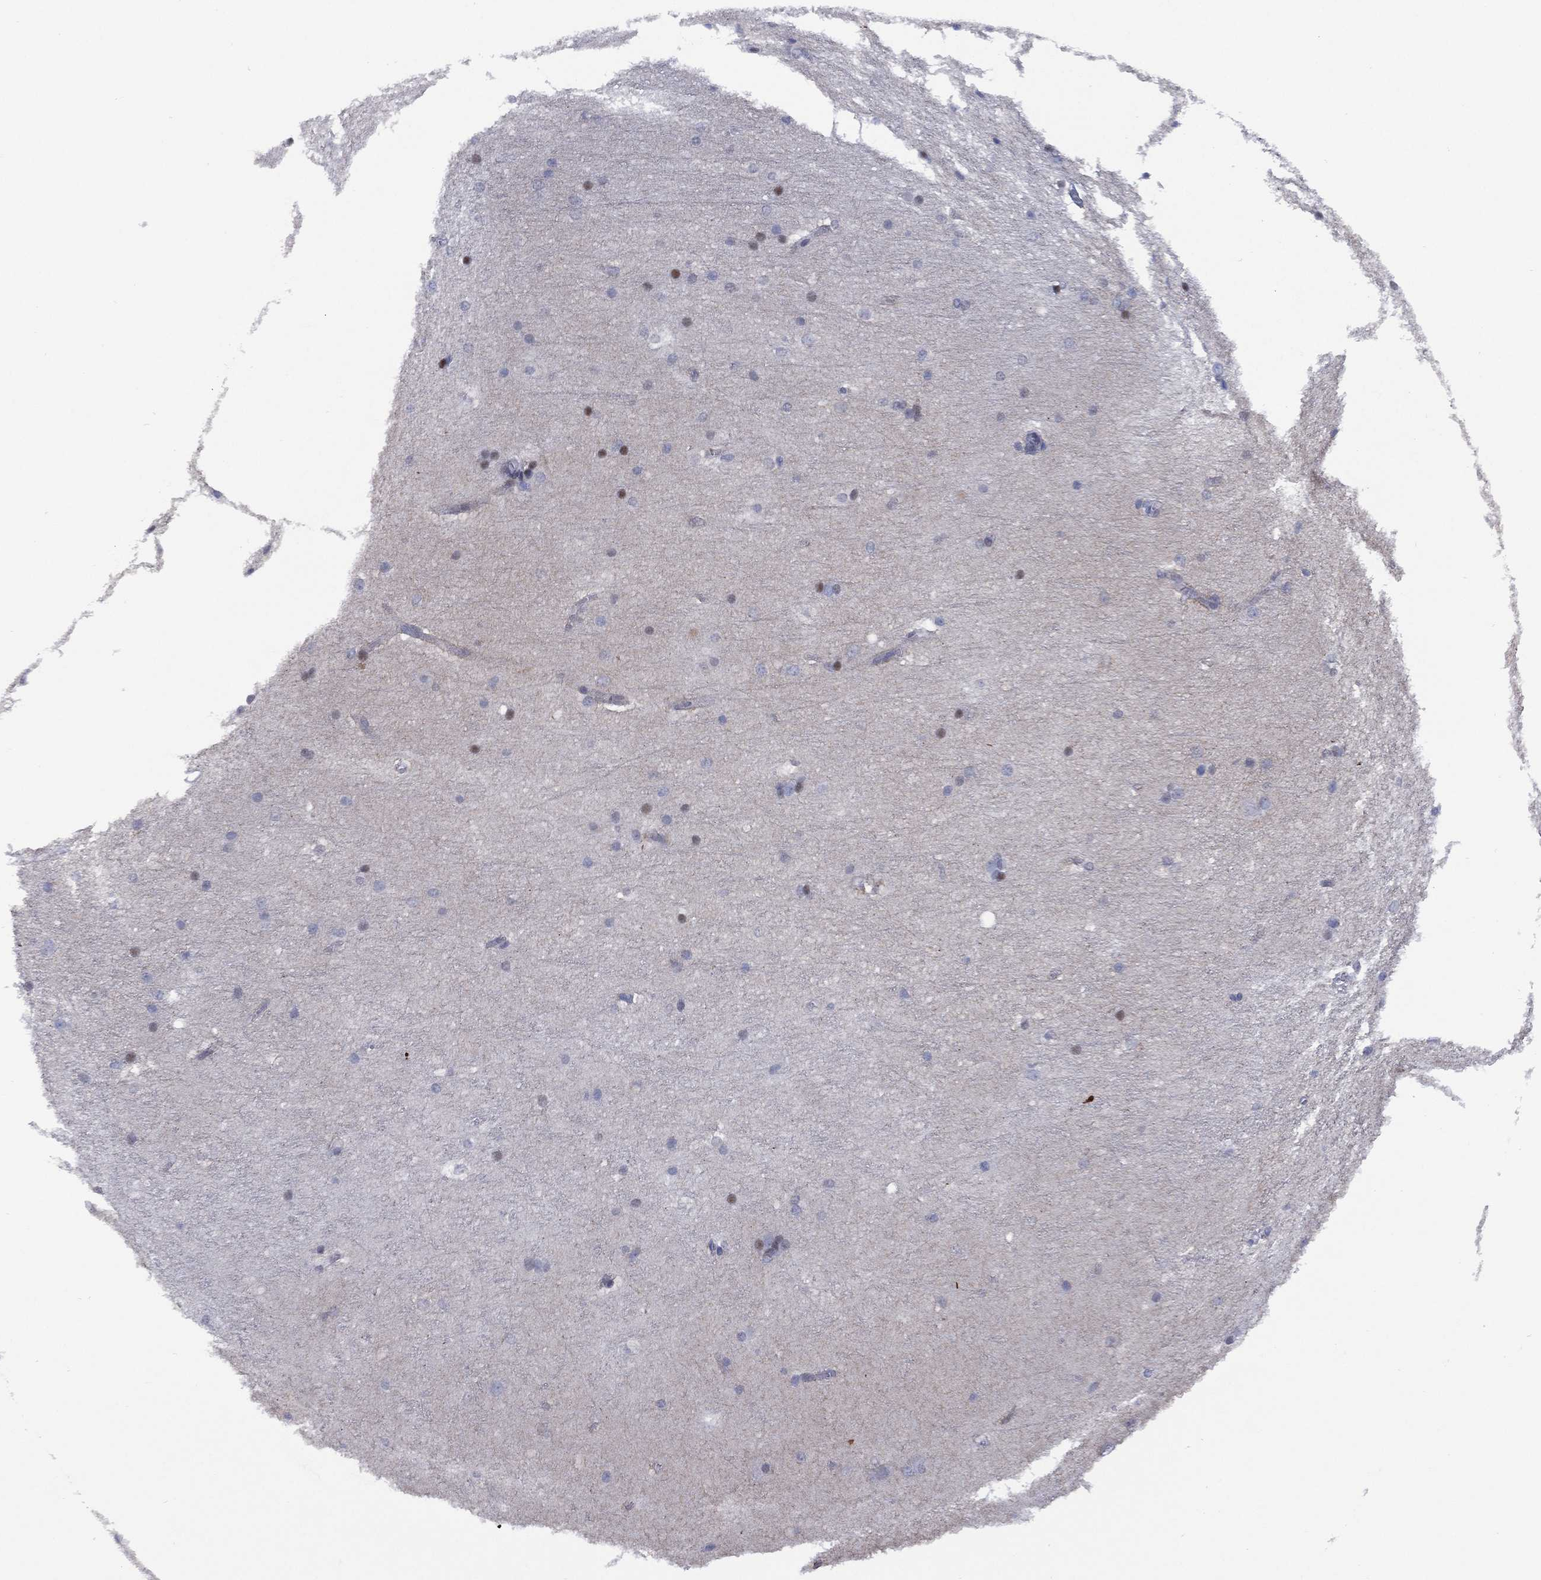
{"staining": {"intensity": "moderate", "quantity": "<25%", "location": "nuclear"}, "tissue": "hippocampus", "cell_type": "Glial cells", "image_type": "normal", "snomed": [{"axis": "morphology", "description": "Normal tissue, NOS"}, {"axis": "topography", "description": "Cerebral cortex"}, {"axis": "topography", "description": "Hippocampus"}], "caption": "A micrograph of hippocampus stained for a protein displays moderate nuclear brown staining in glial cells.", "gene": "SLC4A4", "patient": {"sex": "female", "age": 19}}